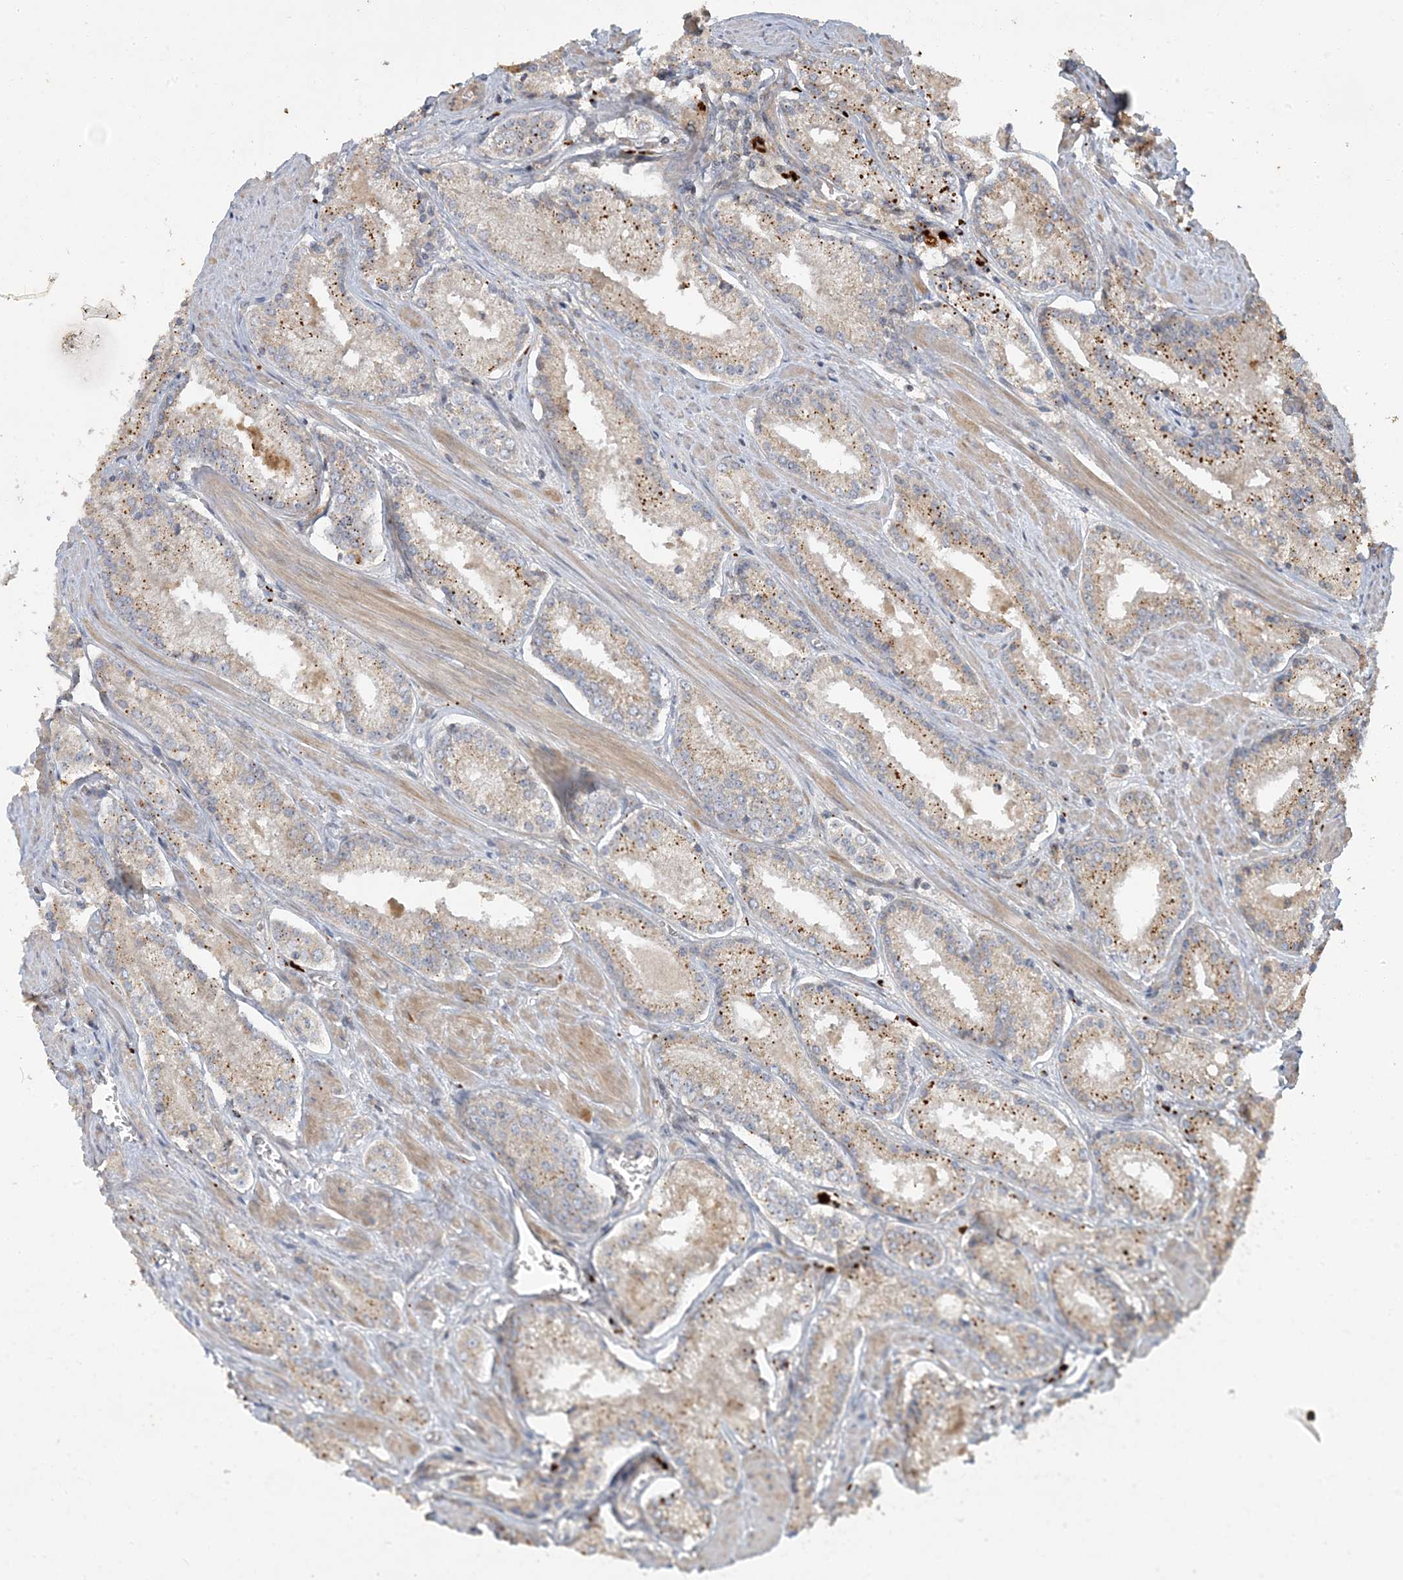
{"staining": {"intensity": "weak", "quantity": ">75%", "location": "cytoplasmic/membranous"}, "tissue": "prostate cancer", "cell_type": "Tumor cells", "image_type": "cancer", "snomed": [{"axis": "morphology", "description": "Adenocarcinoma, Low grade"}, {"axis": "topography", "description": "Prostate"}], "caption": "There is low levels of weak cytoplasmic/membranous expression in tumor cells of prostate cancer, as demonstrated by immunohistochemical staining (brown color).", "gene": "LTN1", "patient": {"sex": "male", "age": 54}}